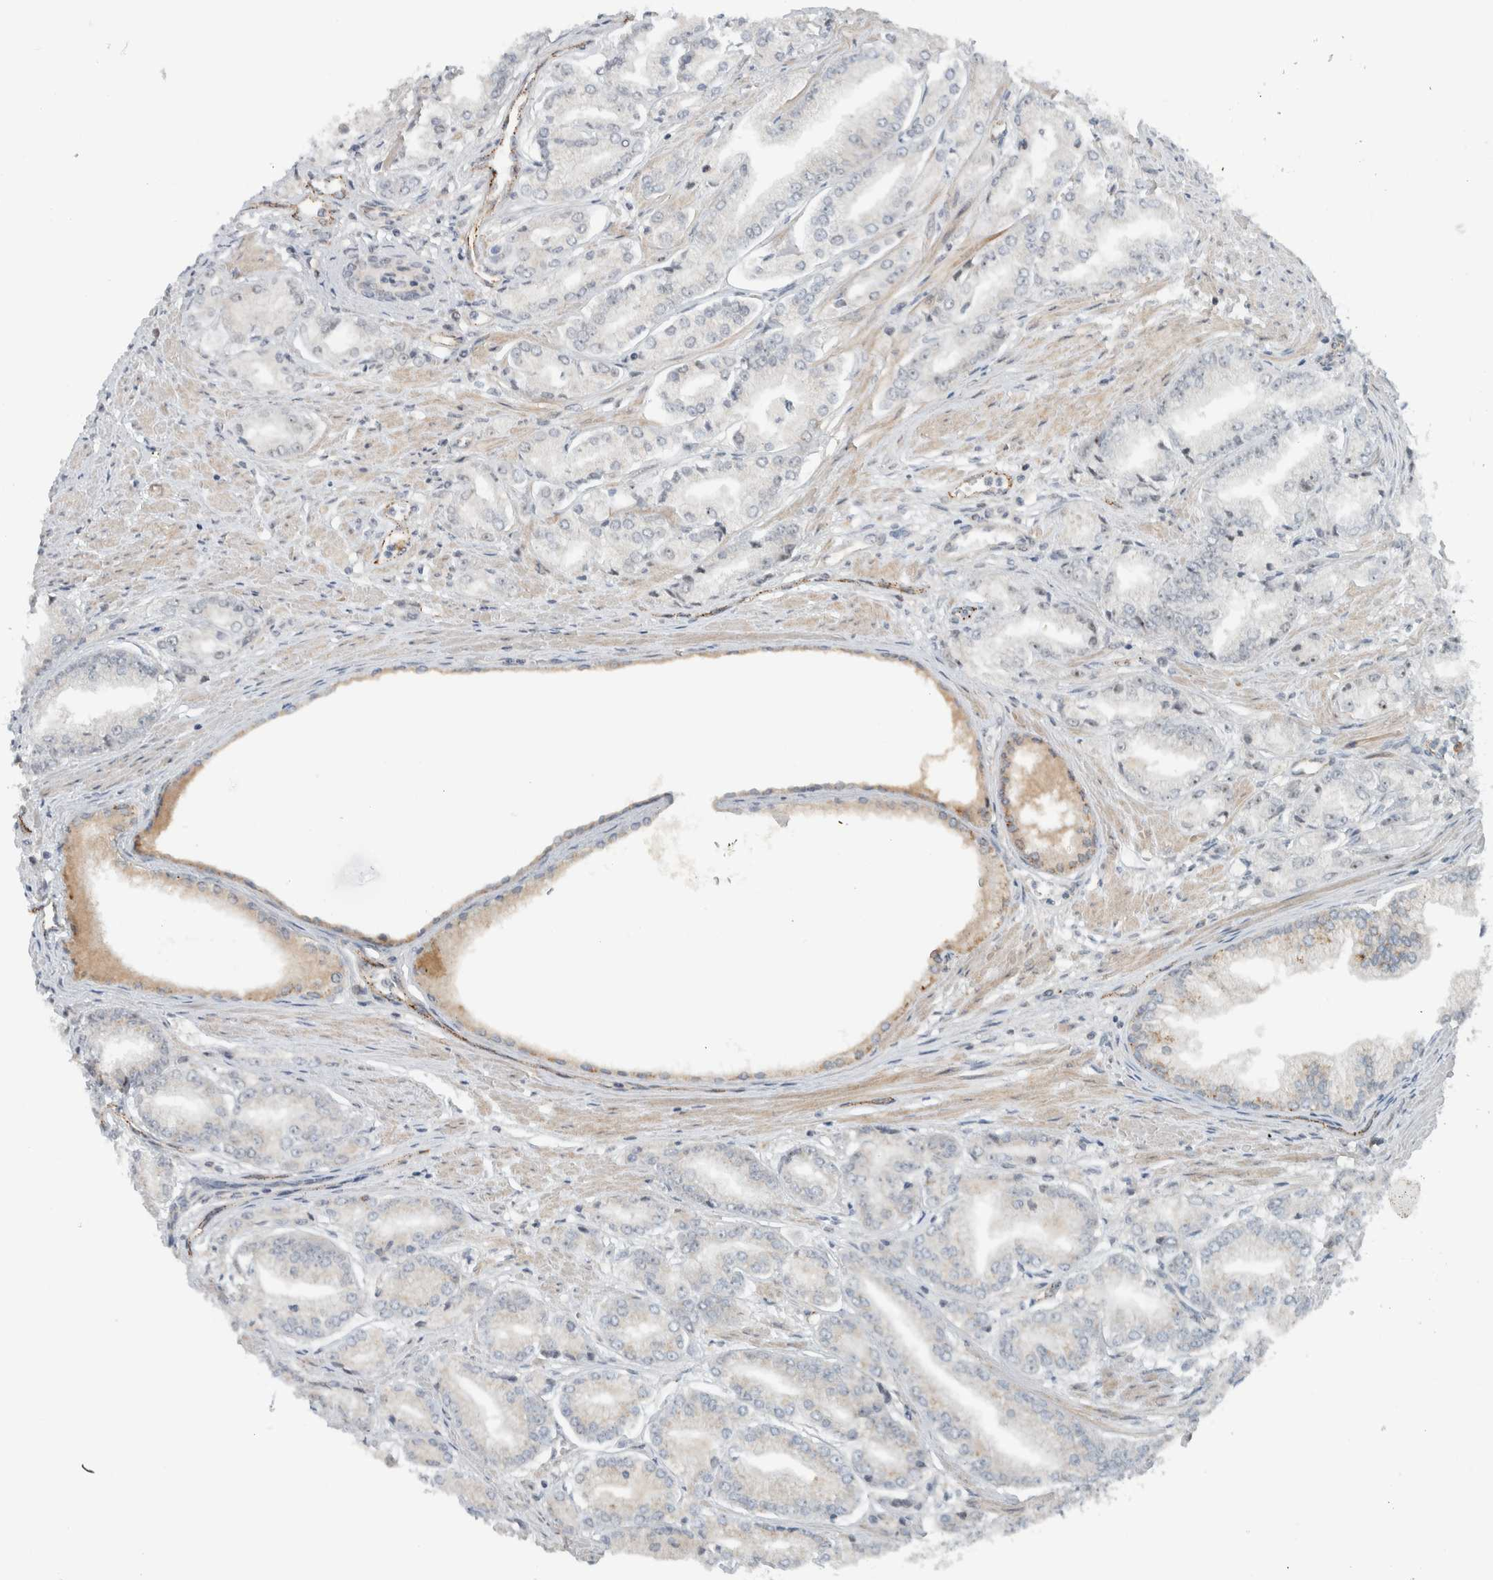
{"staining": {"intensity": "weak", "quantity": "<25%", "location": "cytoplasmic/membranous"}, "tissue": "prostate cancer", "cell_type": "Tumor cells", "image_type": "cancer", "snomed": [{"axis": "morphology", "description": "Adenocarcinoma, Low grade"}, {"axis": "topography", "description": "Prostate"}], "caption": "IHC of human prostate adenocarcinoma (low-grade) exhibits no positivity in tumor cells. (DAB immunohistochemistry (IHC) visualized using brightfield microscopy, high magnification).", "gene": "ZFP91", "patient": {"sex": "male", "age": 52}}